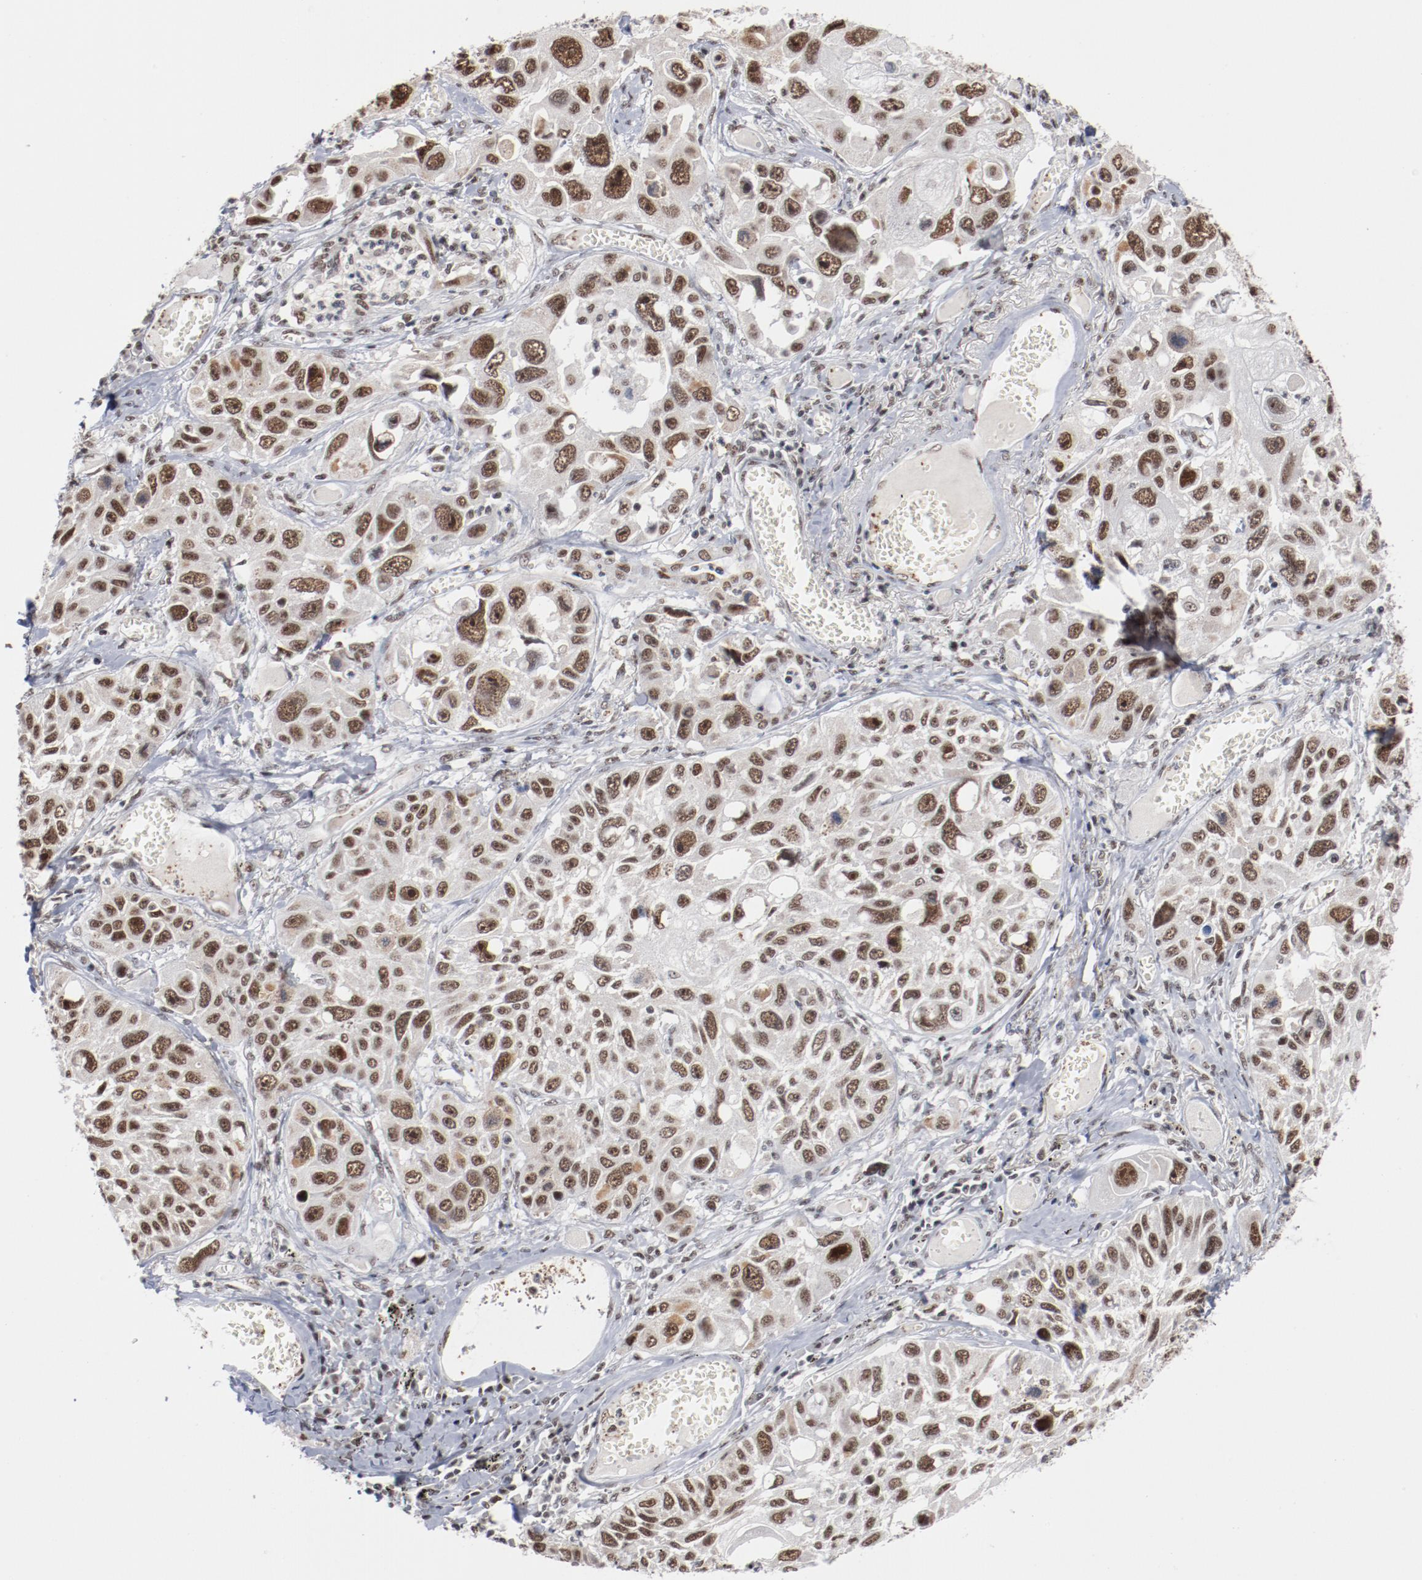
{"staining": {"intensity": "moderate", "quantity": ">75%", "location": "cytoplasmic/membranous,nuclear"}, "tissue": "lung cancer", "cell_type": "Tumor cells", "image_type": "cancer", "snomed": [{"axis": "morphology", "description": "Squamous cell carcinoma, NOS"}, {"axis": "topography", "description": "Lung"}], "caption": "Tumor cells demonstrate medium levels of moderate cytoplasmic/membranous and nuclear expression in approximately >75% of cells in lung cancer (squamous cell carcinoma).", "gene": "BUB3", "patient": {"sex": "male", "age": 71}}